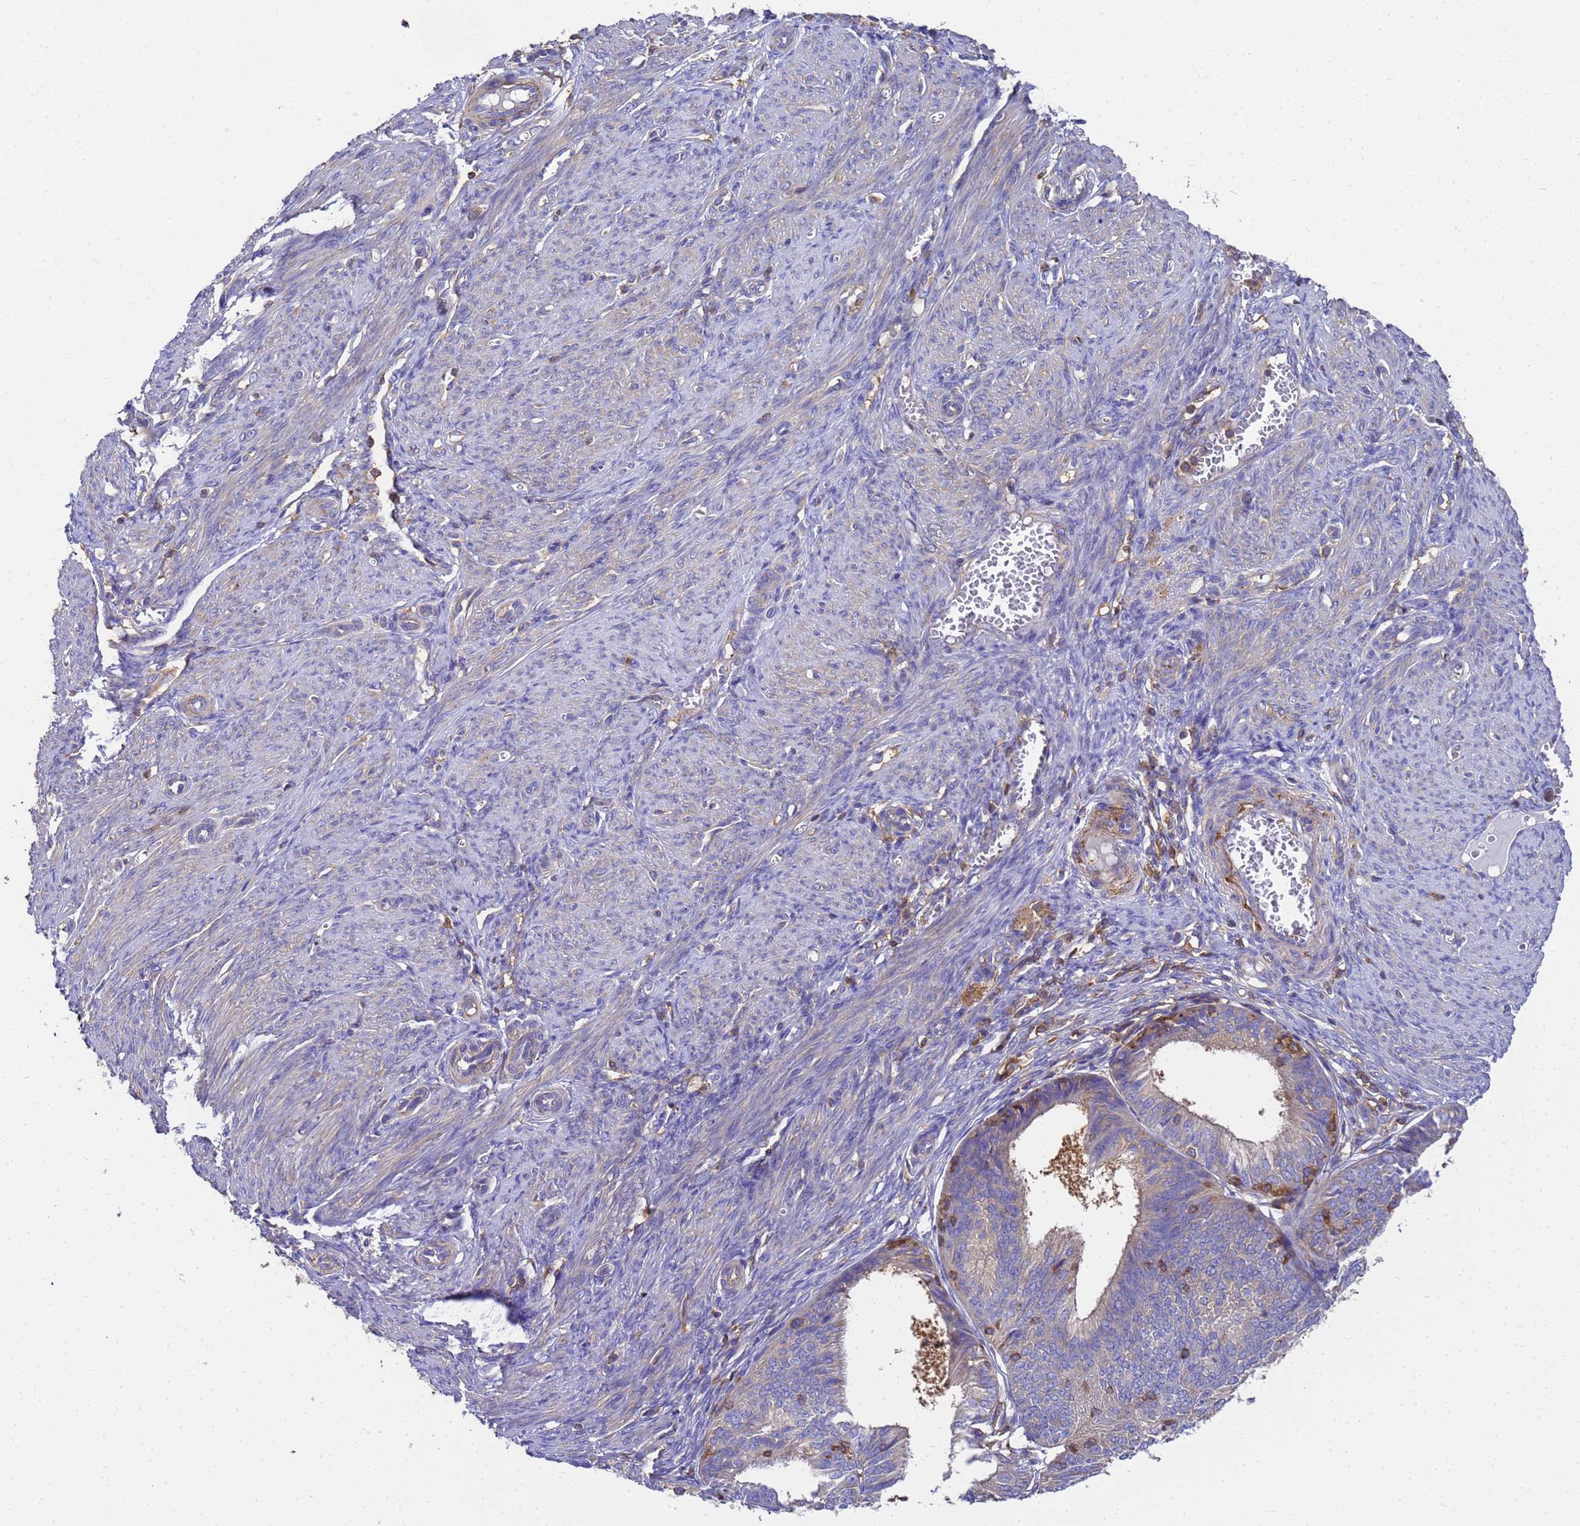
{"staining": {"intensity": "negative", "quantity": "none", "location": "none"}, "tissue": "endometrial cancer", "cell_type": "Tumor cells", "image_type": "cancer", "snomed": [{"axis": "morphology", "description": "Adenocarcinoma, NOS"}, {"axis": "topography", "description": "Endometrium"}], "caption": "This histopathology image is of endometrial cancer (adenocarcinoma) stained with IHC to label a protein in brown with the nuclei are counter-stained blue. There is no expression in tumor cells.", "gene": "ZNF235", "patient": {"sex": "female", "age": 51}}